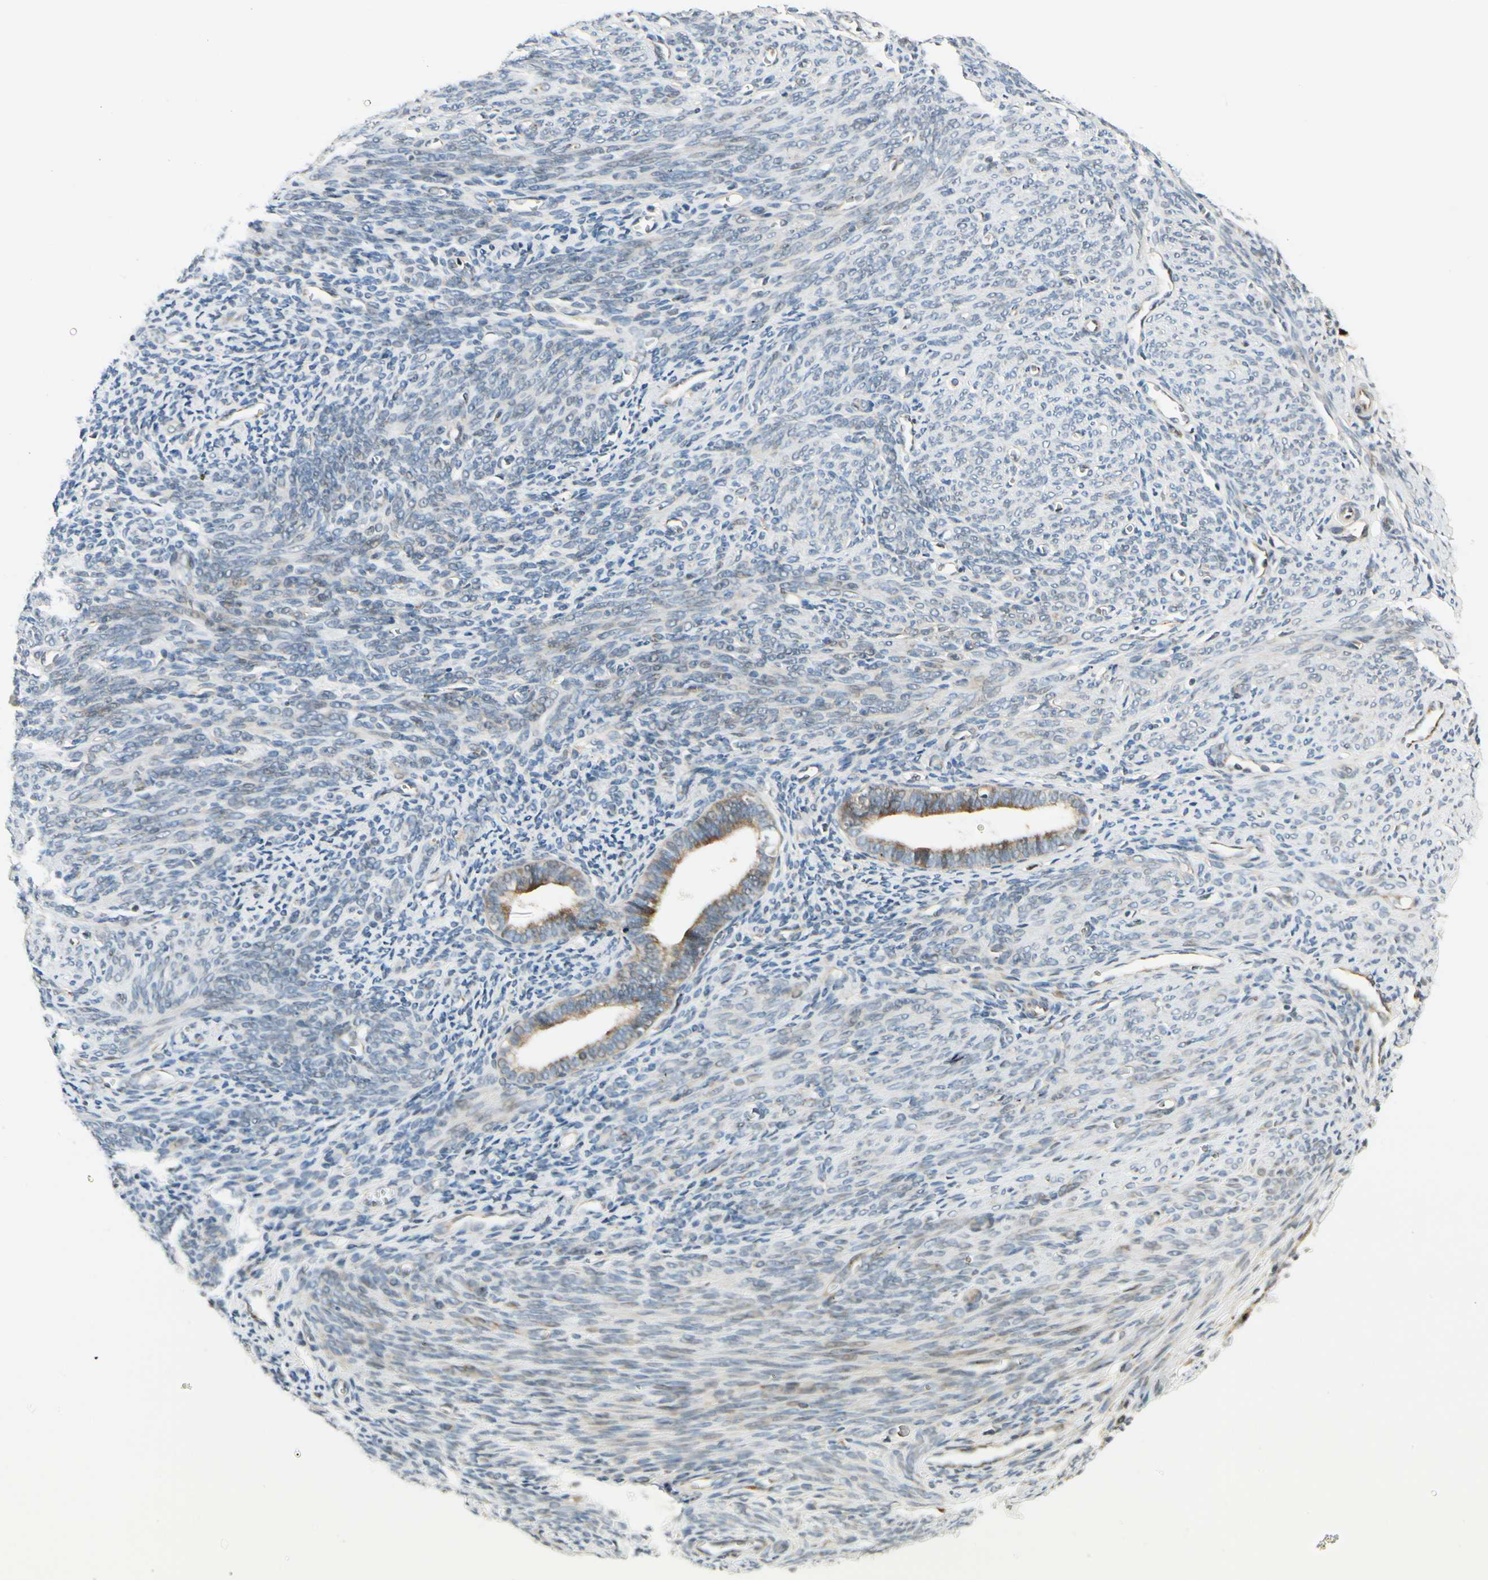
{"staining": {"intensity": "weak", "quantity": "<25%", "location": "cytoplasmic/membranous"}, "tissue": "endometrium", "cell_type": "Cells in endometrial stroma", "image_type": "normal", "snomed": [{"axis": "morphology", "description": "Normal tissue, NOS"}, {"axis": "topography", "description": "Uterus"}], "caption": "The immunohistochemistry histopathology image has no significant expression in cells in endometrial stroma of endometrium. (DAB immunohistochemistry visualized using brightfield microscopy, high magnification).", "gene": "MANSC1", "patient": {"sex": "female", "age": 83}}